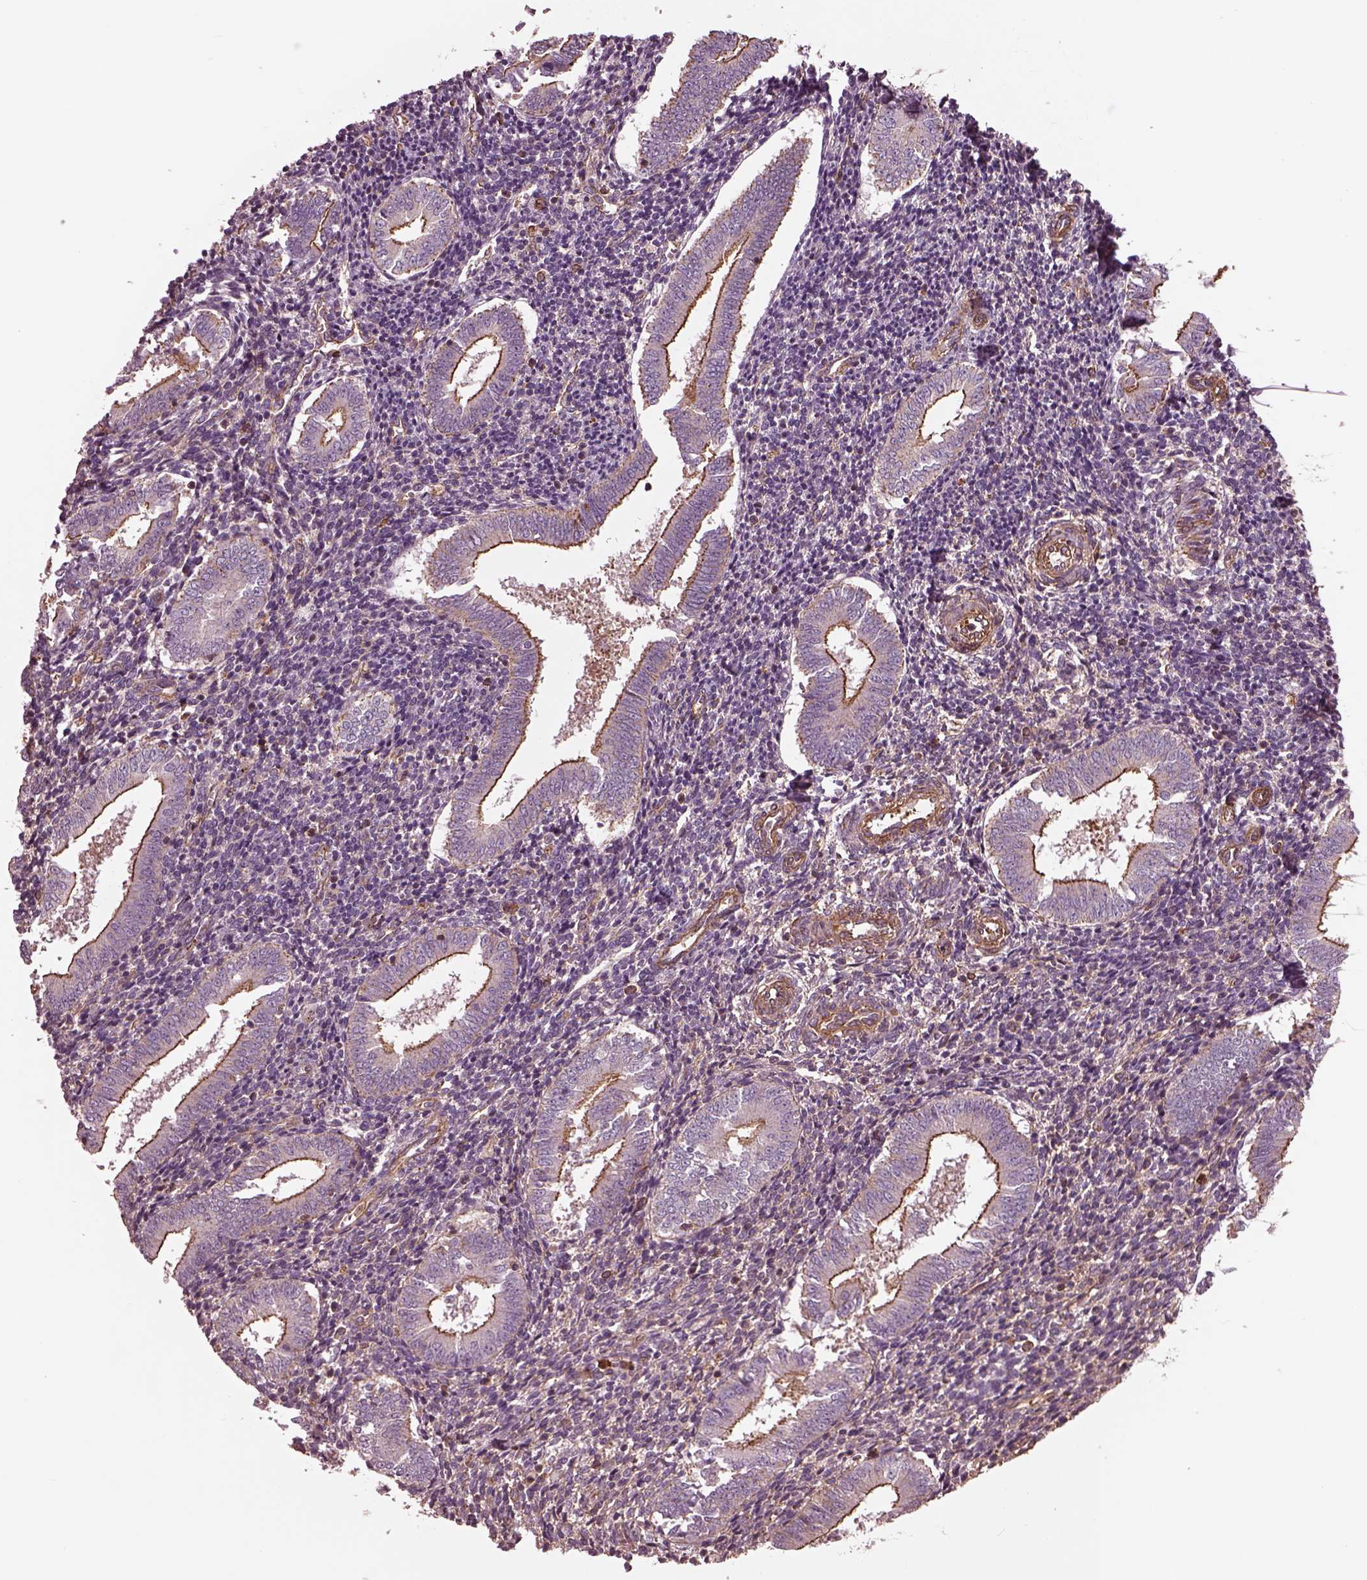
{"staining": {"intensity": "negative", "quantity": "none", "location": "none"}, "tissue": "endometrium", "cell_type": "Cells in endometrial stroma", "image_type": "normal", "snomed": [{"axis": "morphology", "description": "Normal tissue, NOS"}, {"axis": "topography", "description": "Endometrium"}], "caption": "Immunohistochemistry photomicrograph of normal endometrium stained for a protein (brown), which reveals no positivity in cells in endometrial stroma.", "gene": "MYL1", "patient": {"sex": "female", "age": 25}}